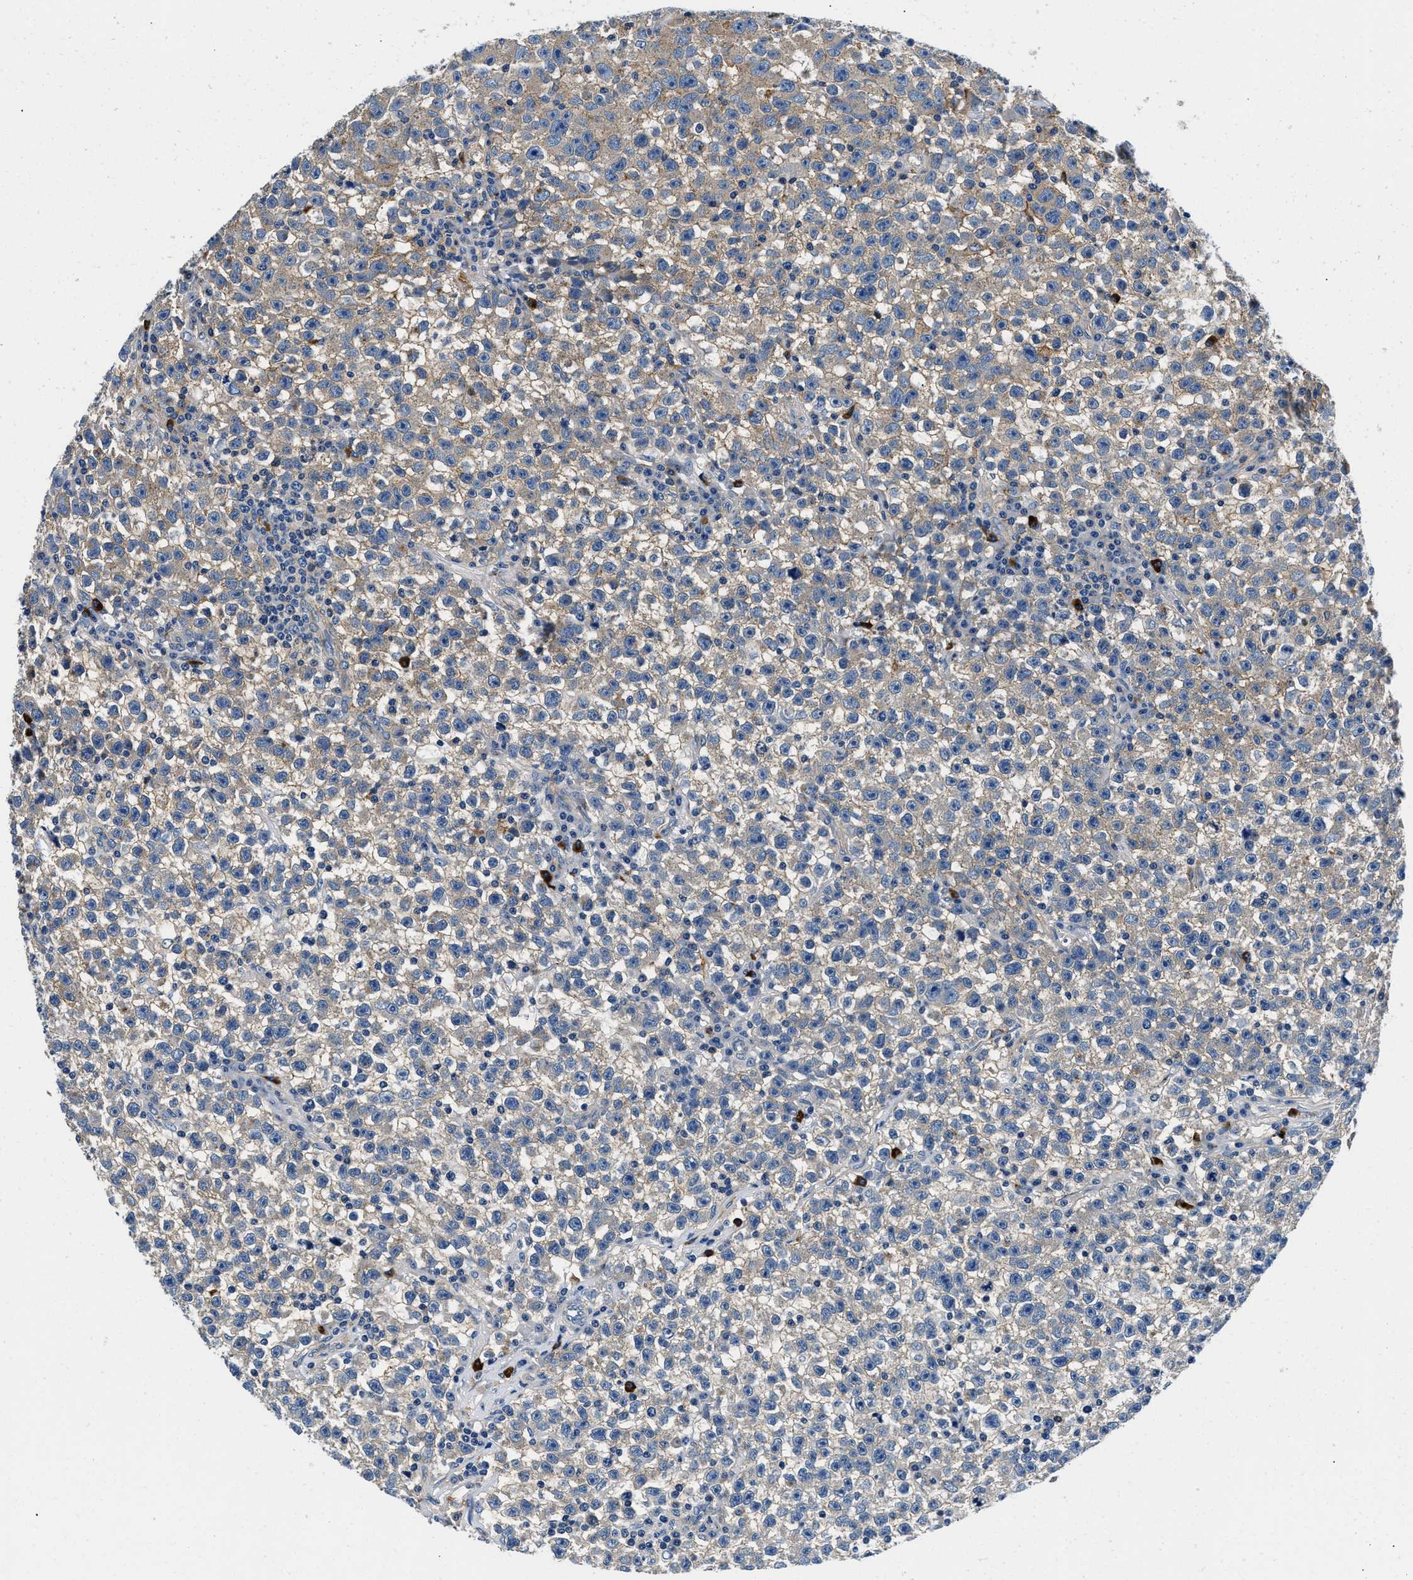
{"staining": {"intensity": "weak", "quantity": "25%-75%", "location": "cytoplasmic/membranous"}, "tissue": "testis cancer", "cell_type": "Tumor cells", "image_type": "cancer", "snomed": [{"axis": "morphology", "description": "Seminoma, NOS"}, {"axis": "topography", "description": "Testis"}], "caption": "A photomicrograph showing weak cytoplasmic/membranous positivity in approximately 25%-75% of tumor cells in testis cancer (seminoma), as visualized by brown immunohistochemical staining.", "gene": "ZFAND3", "patient": {"sex": "male", "age": 22}}